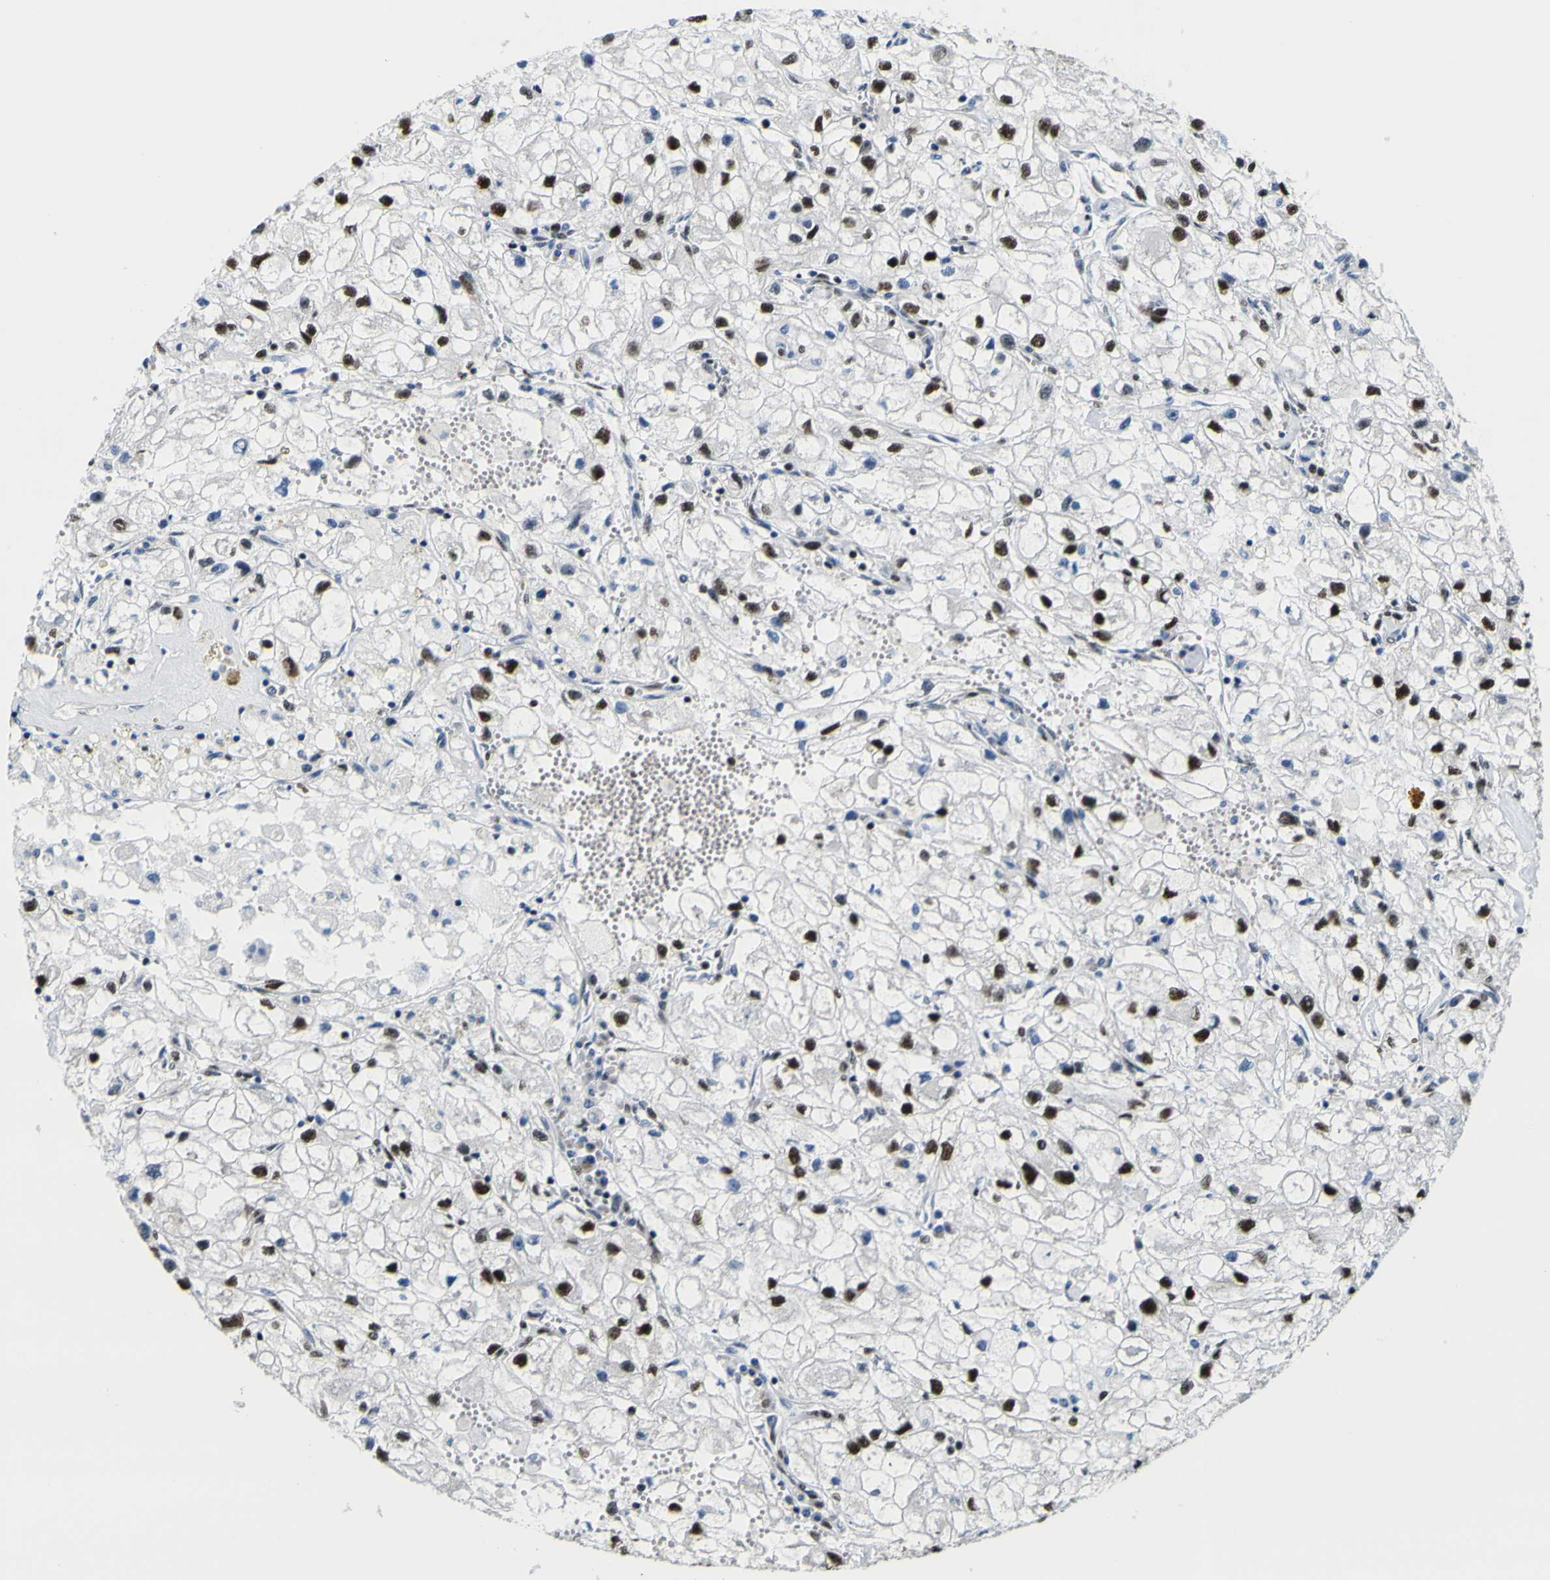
{"staining": {"intensity": "strong", "quantity": ">75%", "location": "nuclear"}, "tissue": "renal cancer", "cell_type": "Tumor cells", "image_type": "cancer", "snomed": [{"axis": "morphology", "description": "Adenocarcinoma, NOS"}, {"axis": "topography", "description": "Kidney"}], "caption": "Renal cancer (adenocarcinoma) stained with a brown dye shows strong nuclear positive staining in about >75% of tumor cells.", "gene": "SP1", "patient": {"sex": "female", "age": 70}}